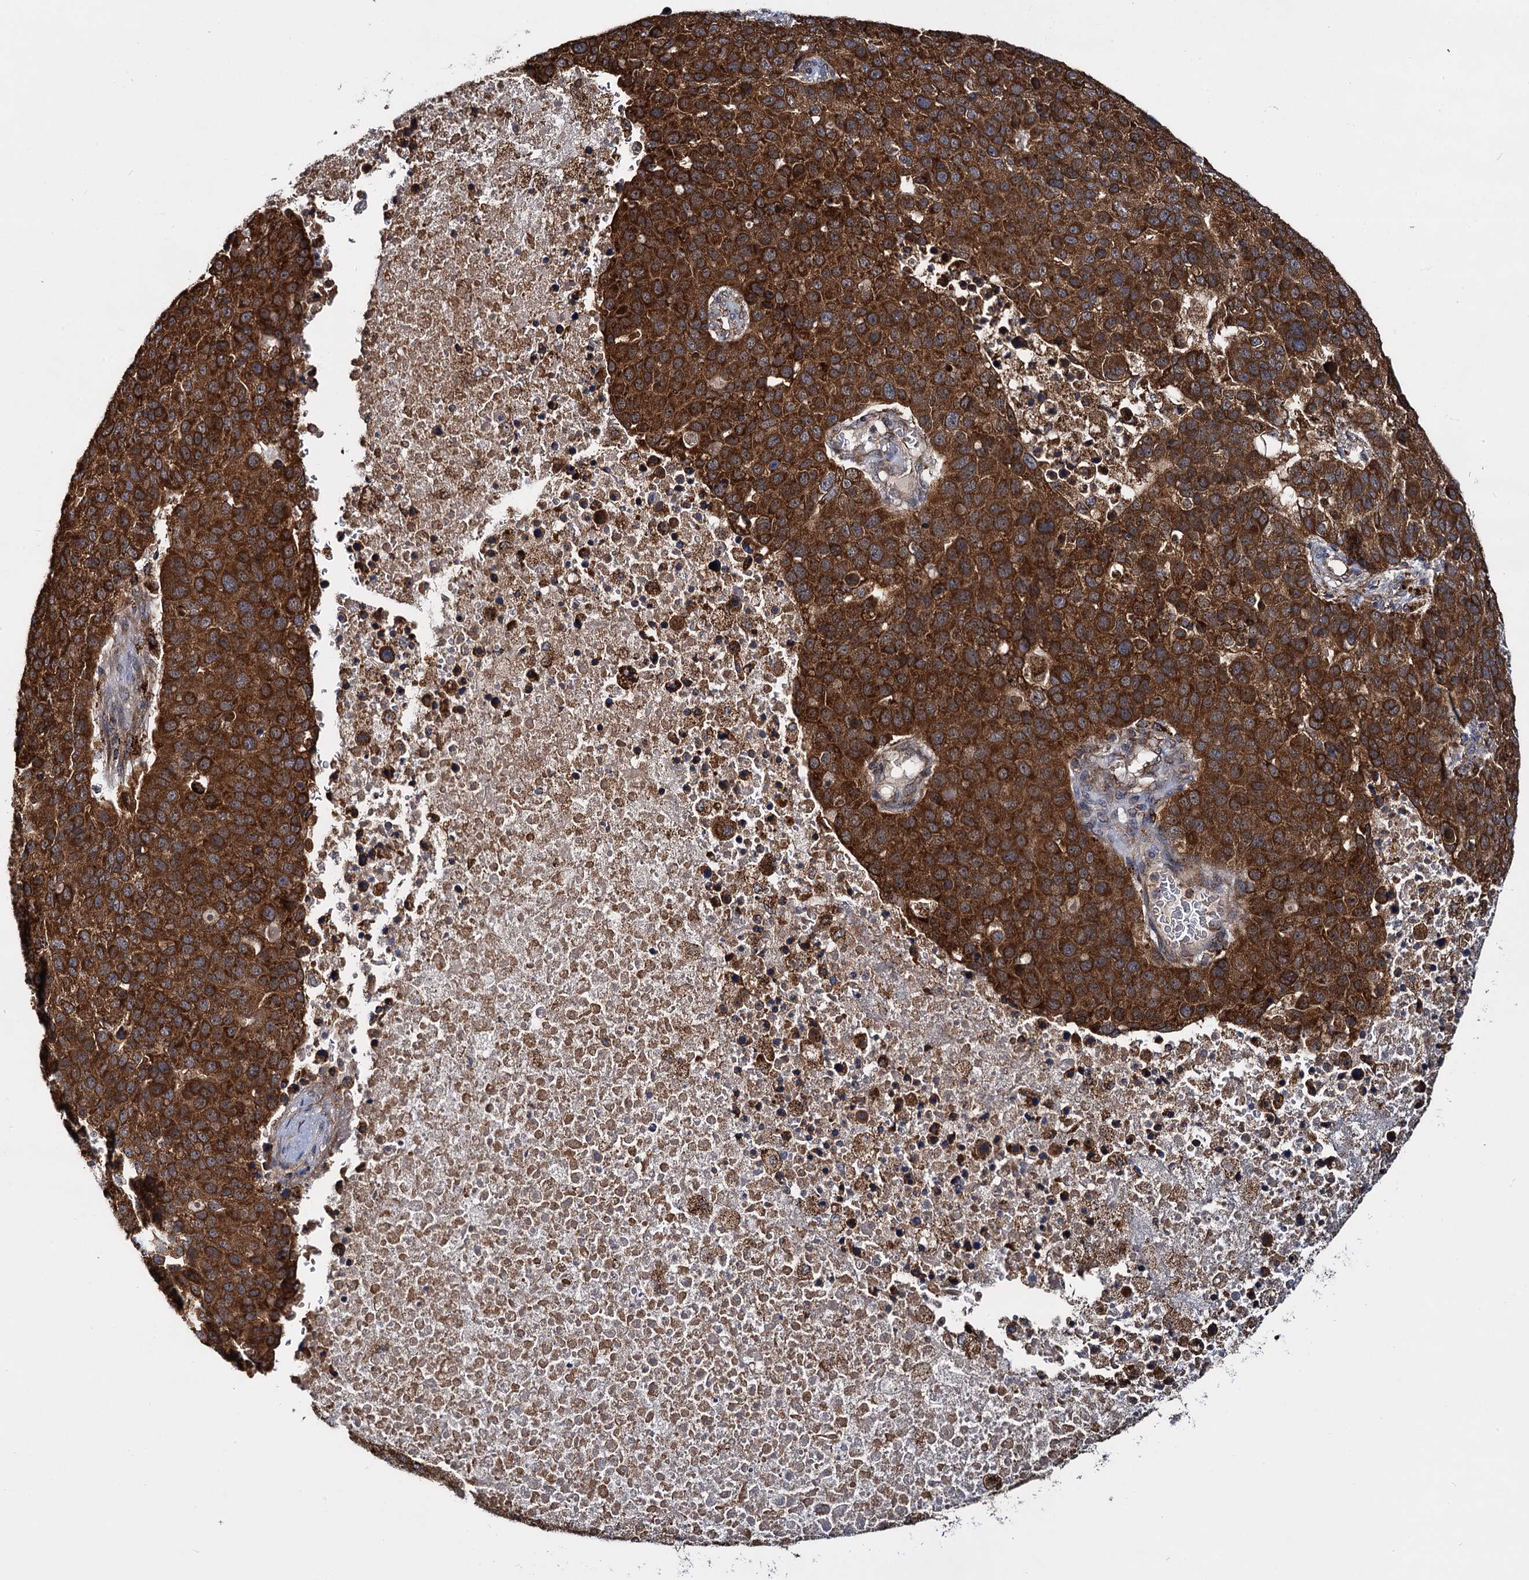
{"staining": {"intensity": "strong", "quantity": ">75%", "location": "cytoplasmic/membranous"}, "tissue": "pancreatic cancer", "cell_type": "Tumor cells", "image_type": "cancer", "snomed": [{"axis": "morphology", "description": "Adenocarcinoma, NOS"}, {"axis": "topography", "description": "Pancreas"}], "caption": "Adenocarcinoma (pancreatic) stained with immunohistochemistry (IHC) reveals strong cytoplasmic/membranous positivity in about >75% of tumor cells.", "gene": "UFM1", "patient": {"sex": "female", "age": 61}}